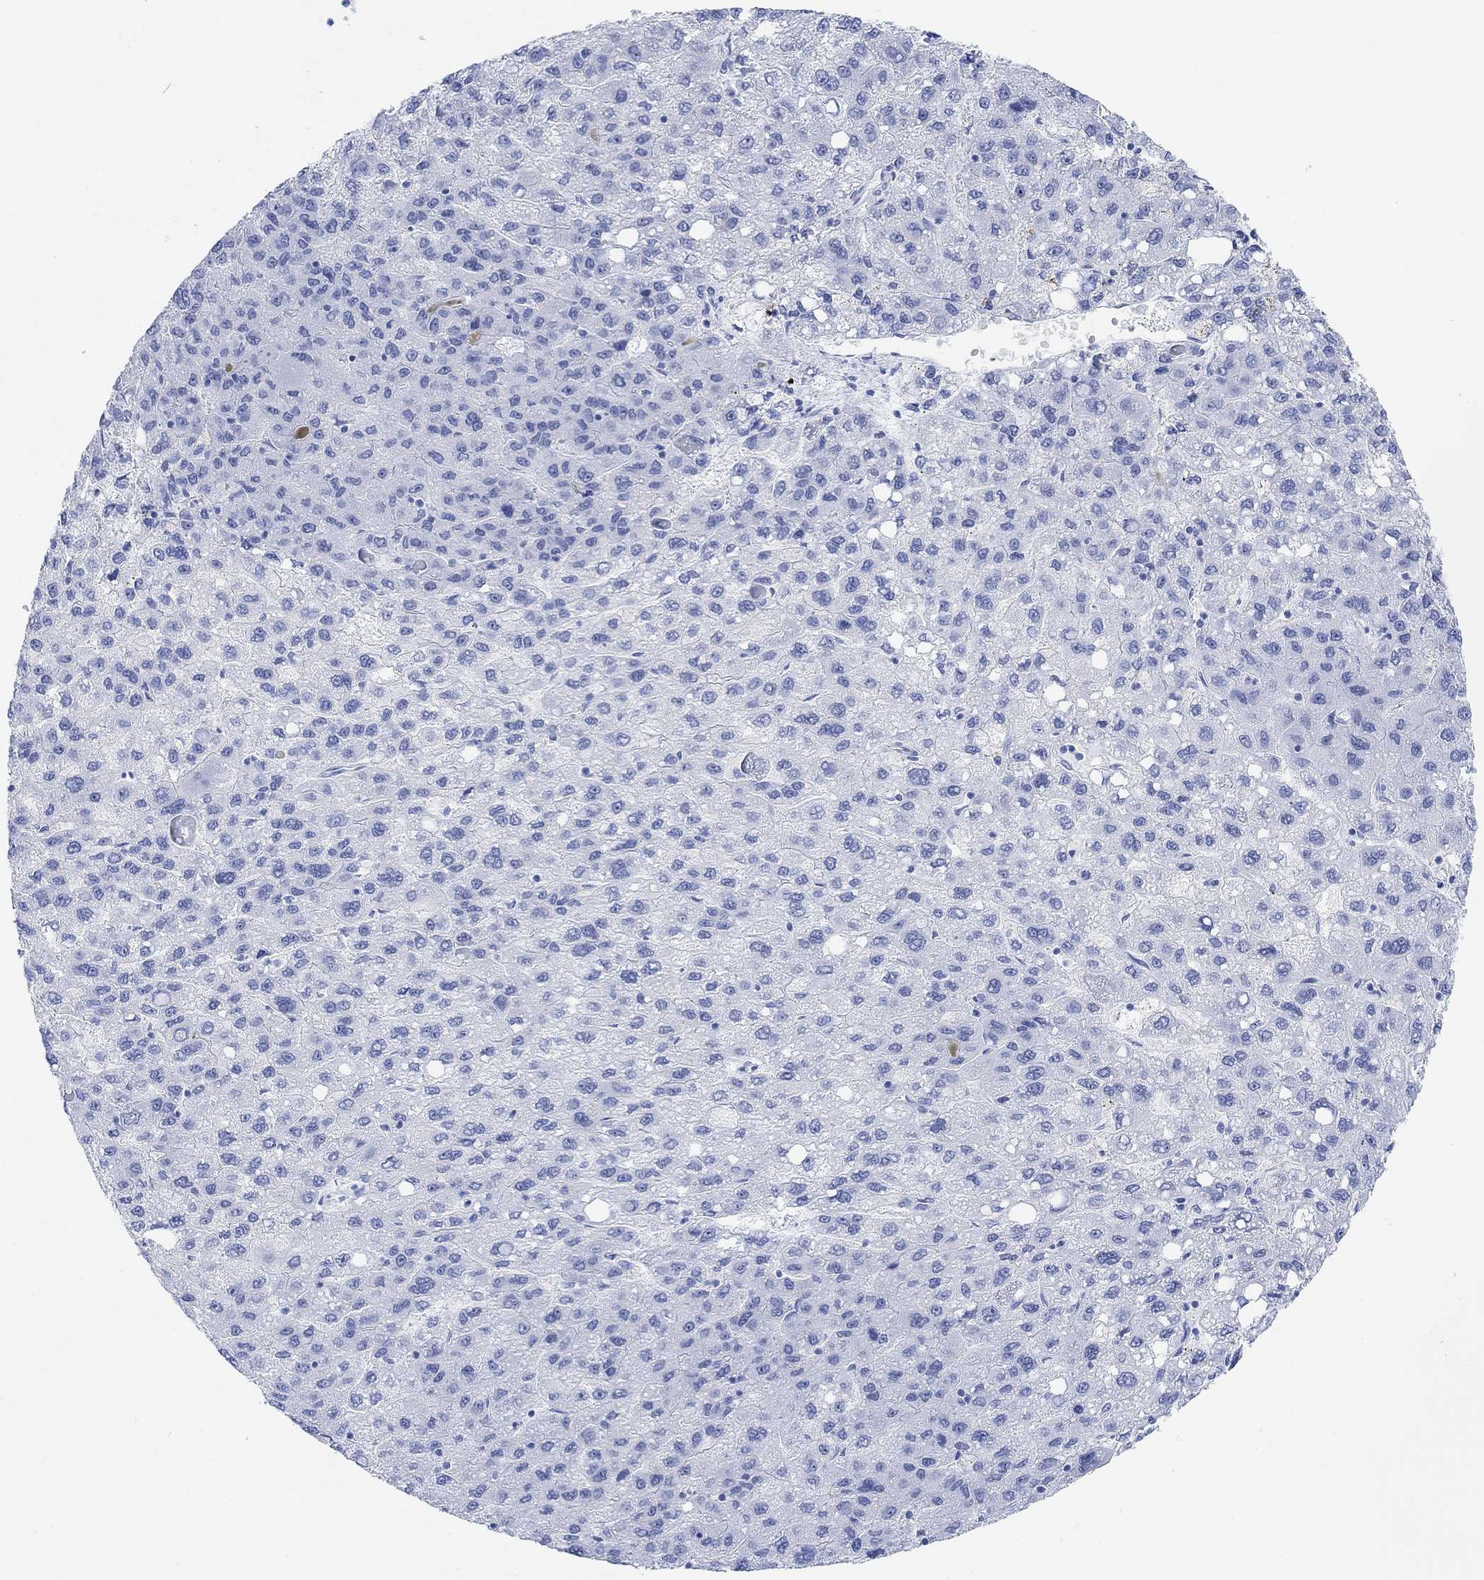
{"staining": {"intensity": "negative", "quantity": "none", "location": "none"}, "tissue": "liver cancer", "cell_type": "Tumor cells", "image_type": "cancer", "snomed": [{"axis": "morphology", "description": "Carcinoma, Hepatocellular, NOS"}, {"axis": "topography", "description": "Liver"}], "caption": "Liver cancer was stained to show a protein in brown. There is no significant expression in tumor cells.", "gene": "ANKRD33", "patient": {"sex": "female", "age": 82}}